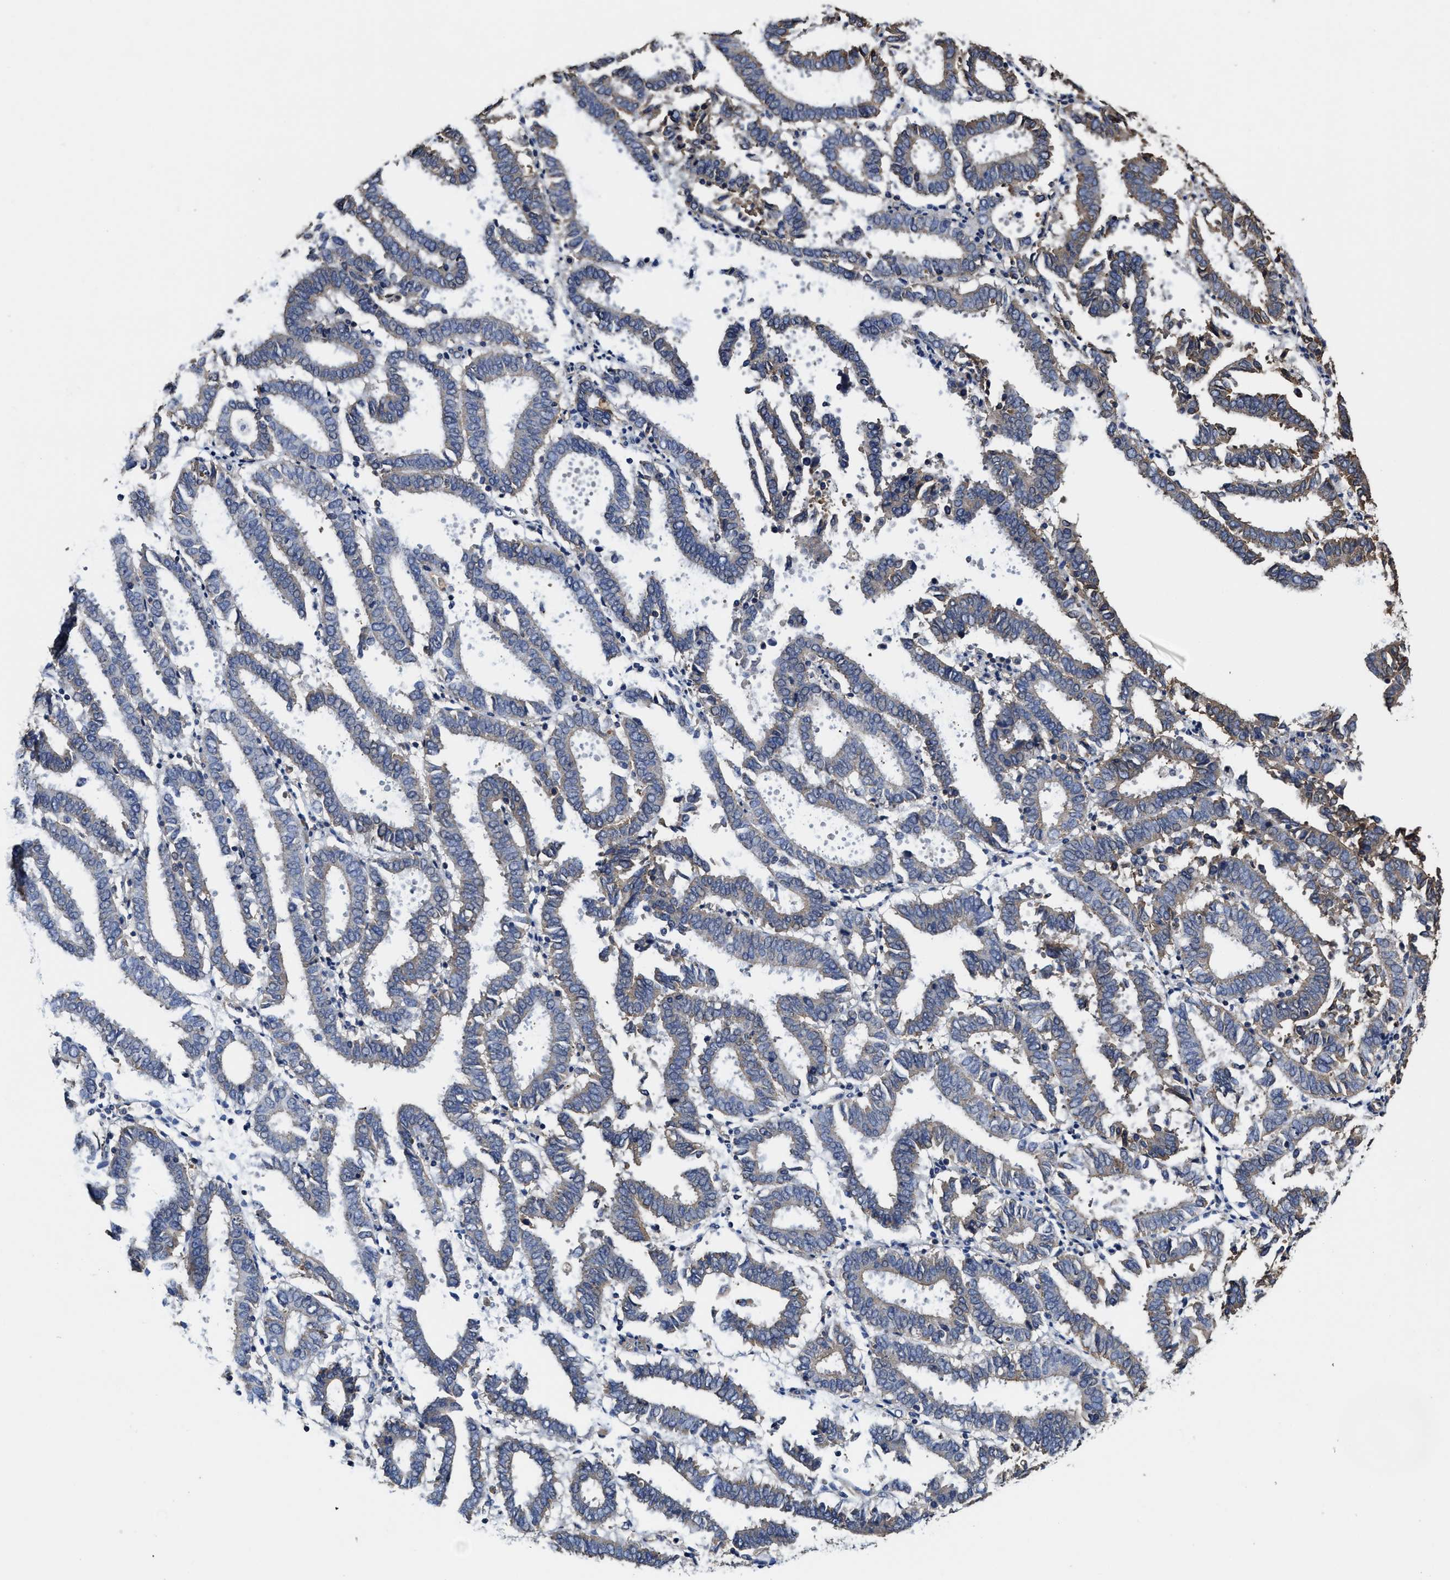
{"staining": {"intensity": "weak", "quantity": "25%-75%", "location": "cytoplasmic/membranous"}, "tissue": "endometrial cancer", "cell_type": "Tumor cells", "image_type": "cancer", "snomed": [{"axis": "morphology", "description": "Adenocarcinoma, NOS"}, {"axis": "topography", "description": "Uterus"}], "caption": "Protein staining reveals weak cytoplasmic/membranous positivity in about 25%-75% of tumor cells in endometrial cancer.", "gene": "SFXN4", "patient": {"sex": "female", "age": 83}}